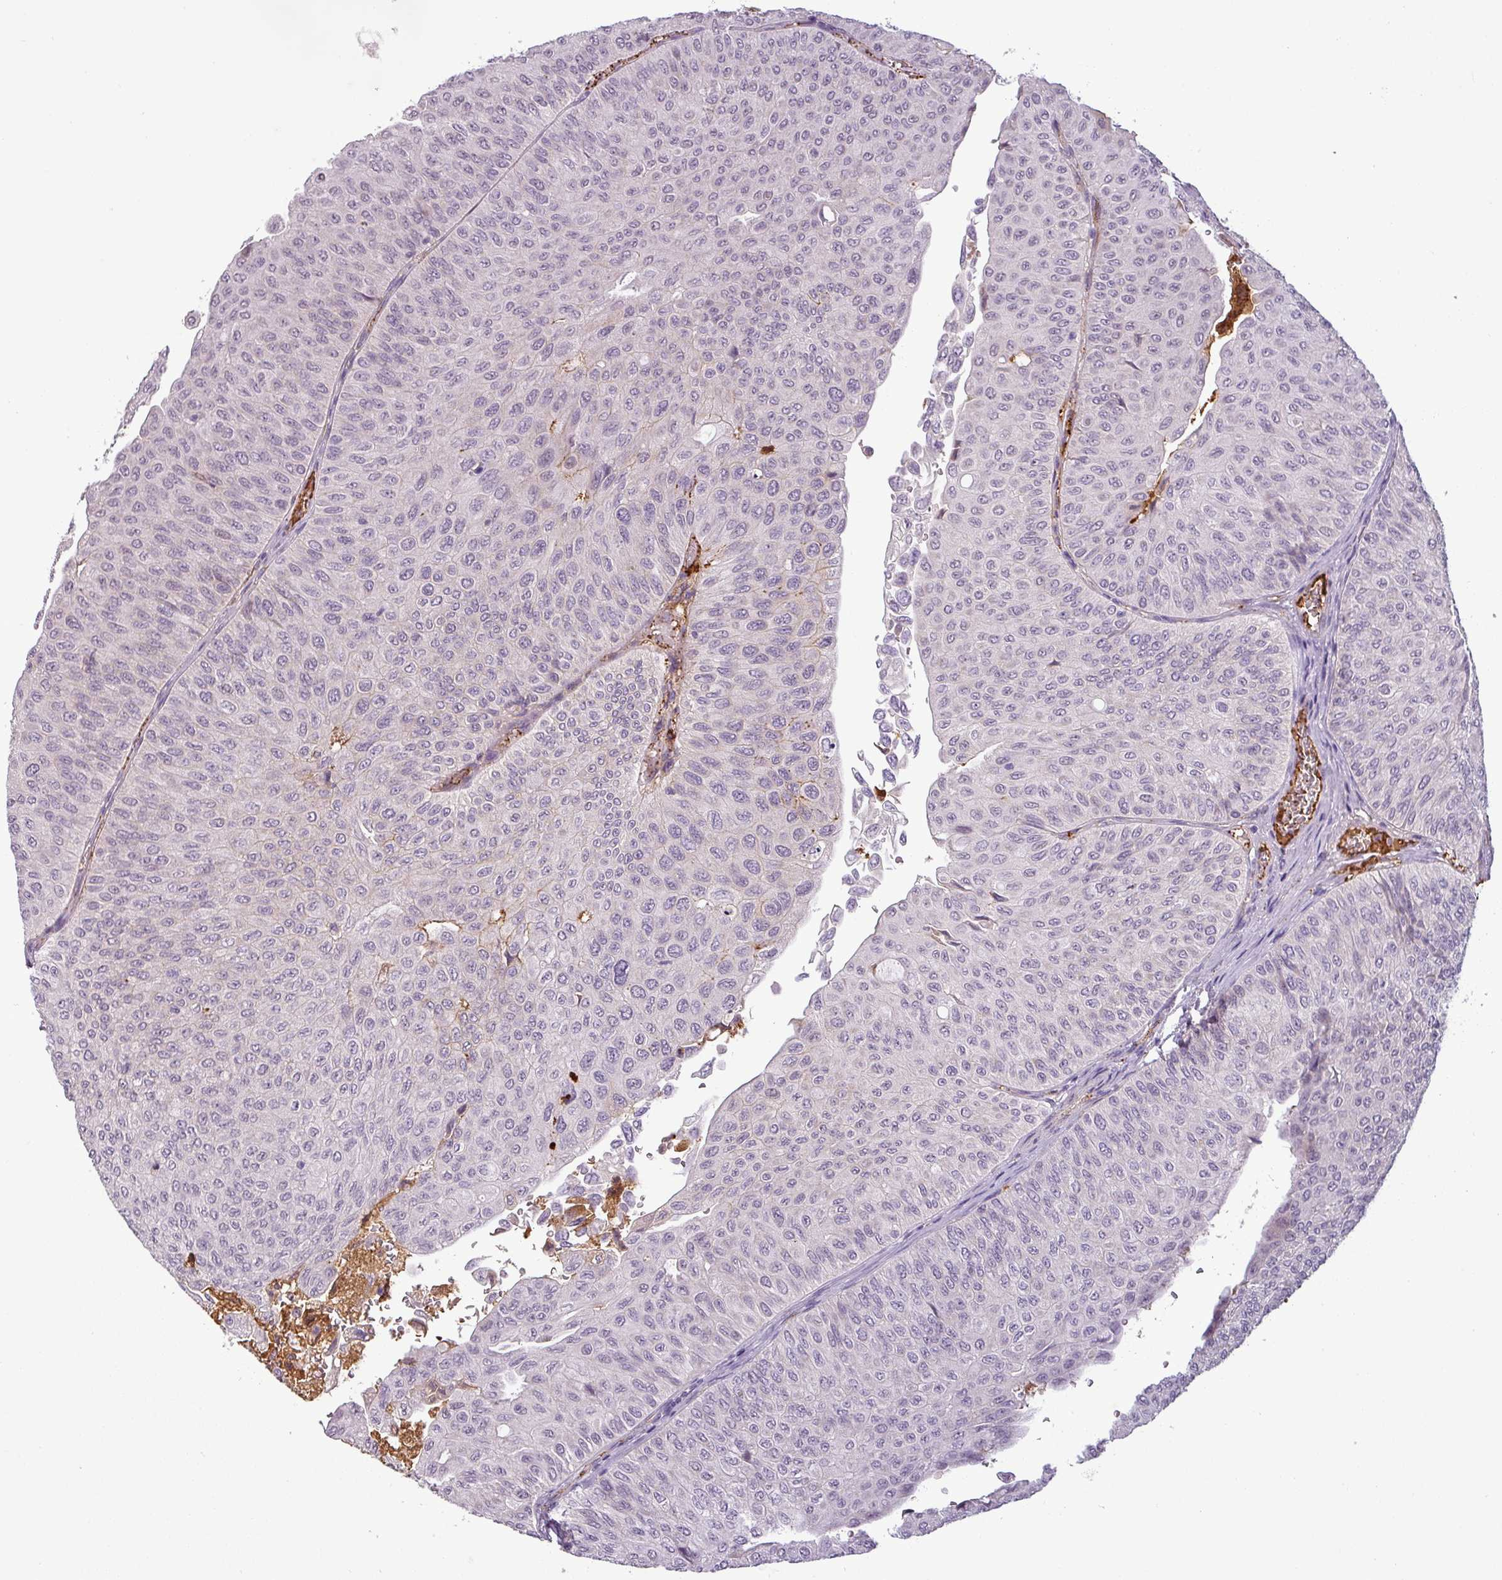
{"staining": {"intensity": "negative", "quantity": "none", "location": "none"}, "tissue": "urothelial cancer", "cell_type": "Tumor cells", "image_type": "cancer", "snomed": [{"axis": "morphology", "description": "Urothelial carcinoma, NOS"}, {"axis": "topography", "description": "Urinary bladder"}], "caption": "The histopathology image shows no staining of tumor cells in transitional cell carcinoma.", "gene": "APOC1", "patient": {"sex": "male", "age": 59}}